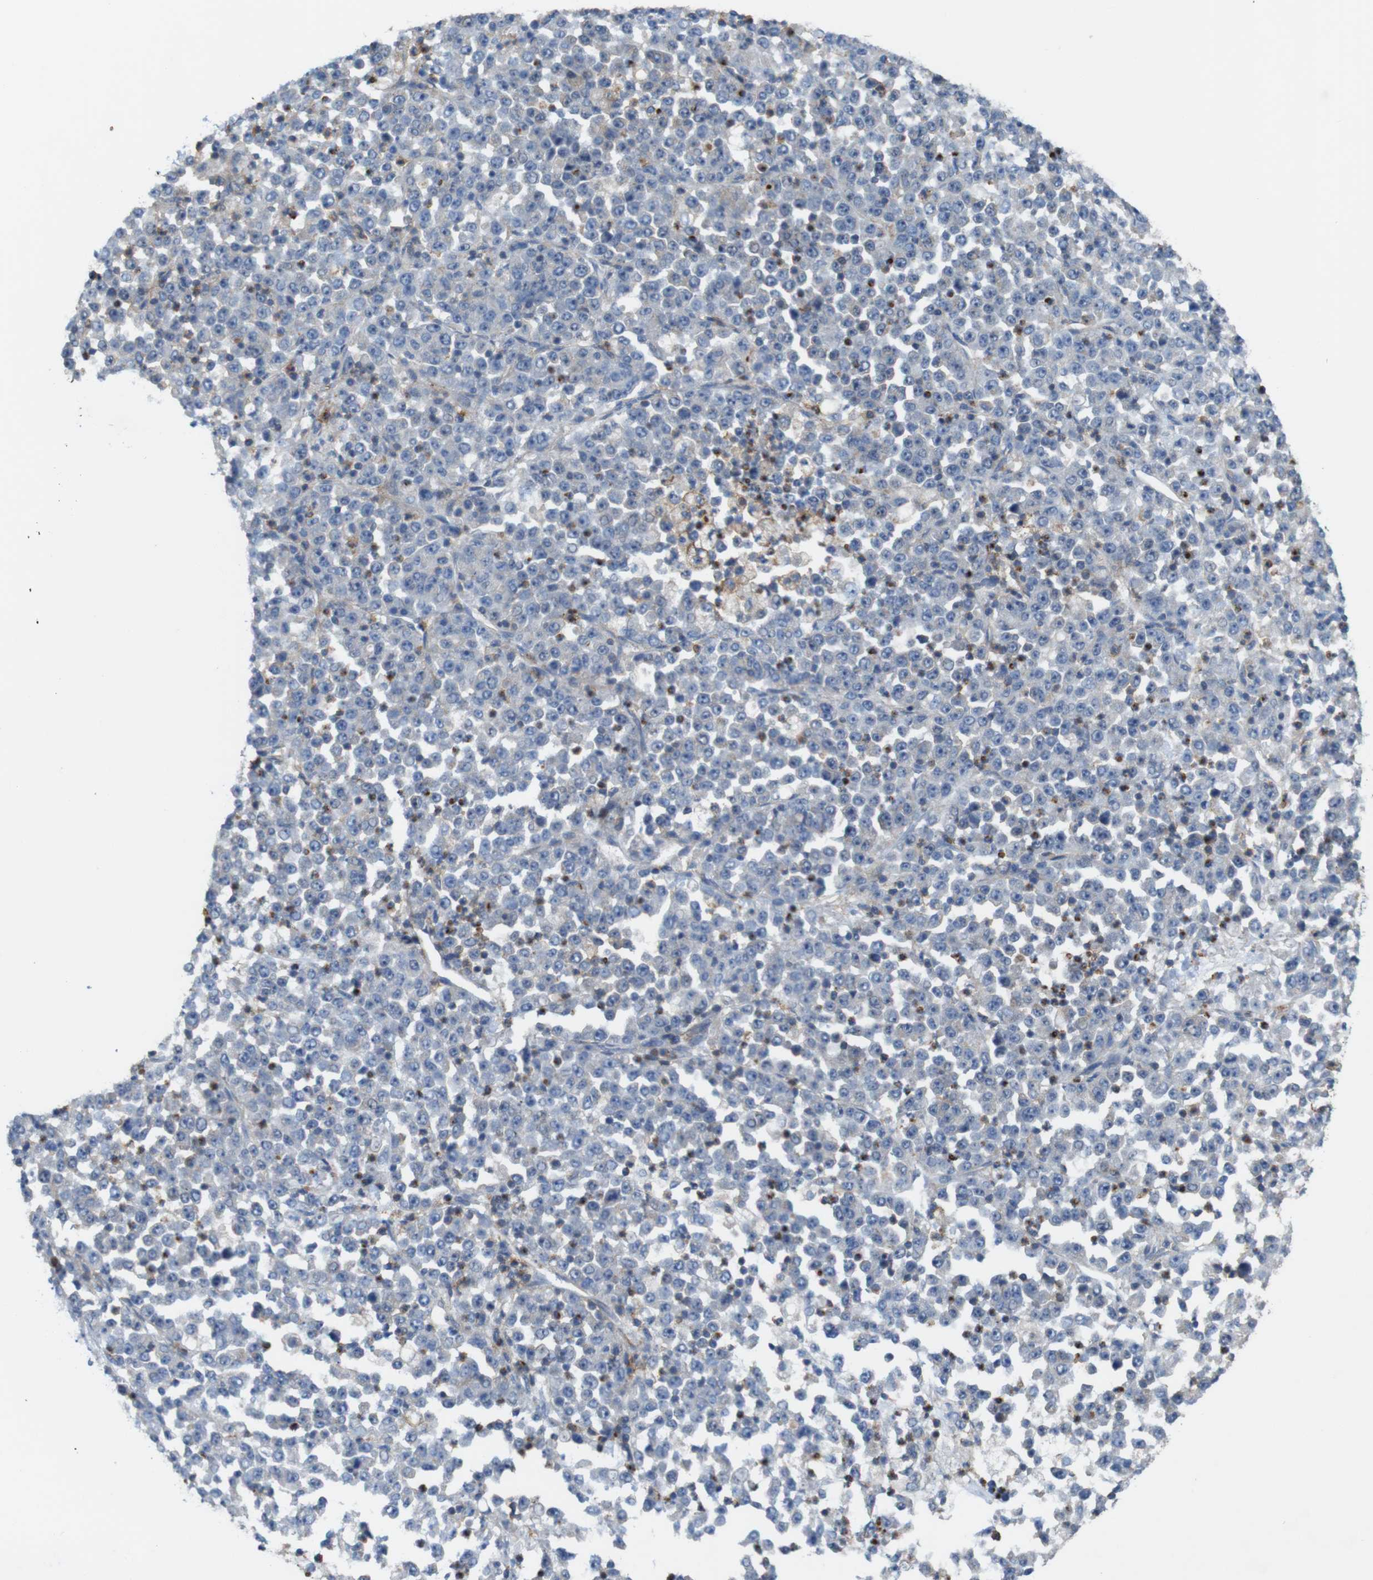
{"staining": {"intensity": "negative", "quantity": "none", "location": "none"}, "tissue": "stomach cancer", "cell_type": "Tumor cells", "image_type": "cancer", "snomed": [{"axis": "morphology", "description": "Normal tissue, NOS"}, {"axis": "morphology", "description": "Adenocarcinoma, NOS"}, {"axis": "topography", "description": "Stomach, upper"}, {"axis": "topography", "description": "Stomach"}], "caption": "The histopathology image demonstrates no staining of tumor cells in adenocarcinoma (stomach). (DAB (3,3'-diaminobenzidine) immunohistochemistry (IHC) visualized using brightfield microscopy, high magnification).", "gene": "PTGER4", "patient": {"sex": "male", "age": 59}}